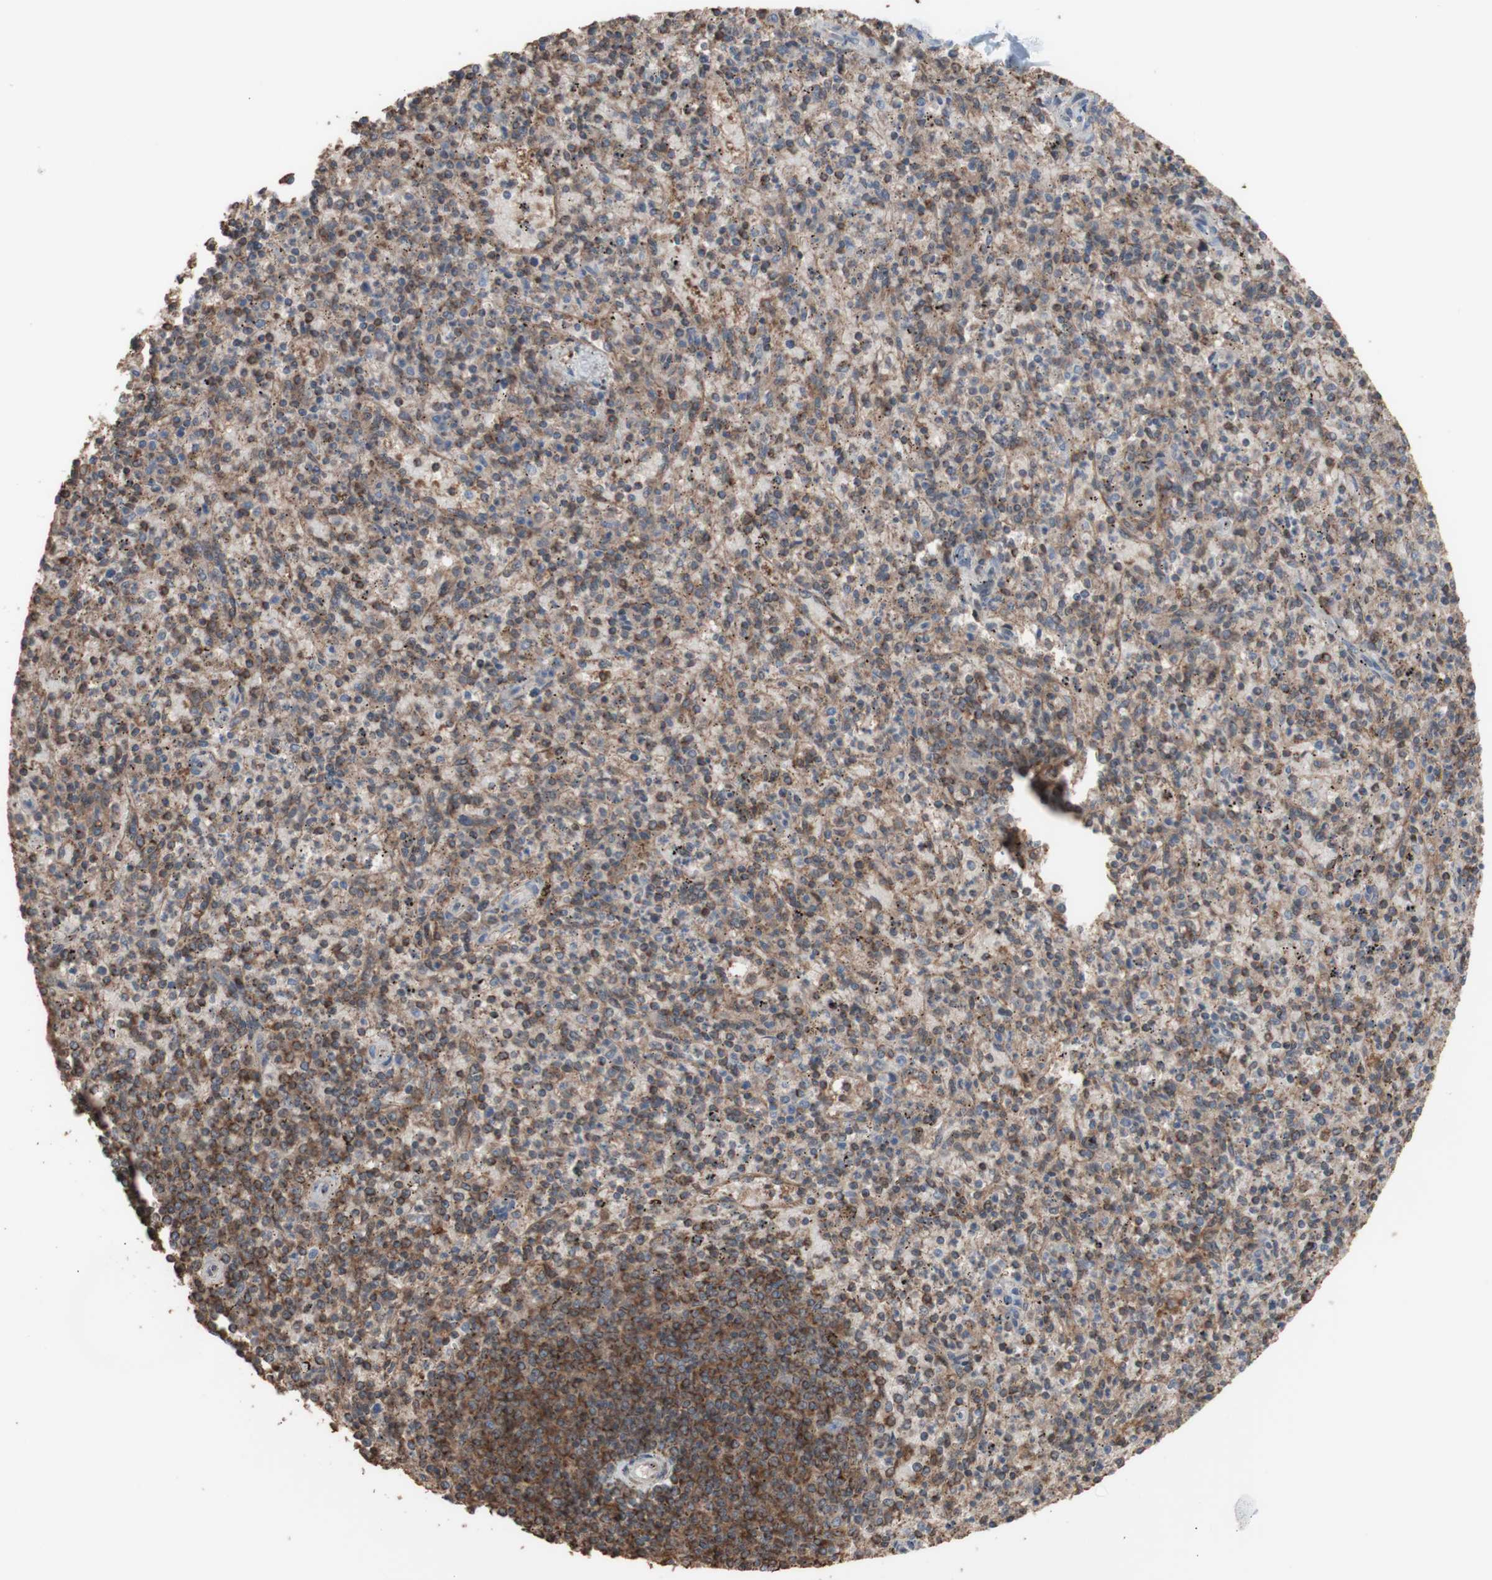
{"staining": {"intensity": "moderate", "quantity": ">75%", "location": "cytoplasmic/membranous"}, "tissue": "spleen", "cell_type": "Cells in red pulp", "image_type": "normal", "snomed": [{"axis": "morphology", "description": "Normal tissue, NOS"}, {"axis": "topography", "description": "Spleen"}], "caption": "High-power microscopy captured an immunohistochemistry (IHC) histopathology image of normal spleen, revealing moderate cytoplasmic/membranous expression in approximately >75% of cells in red pulp. The staining was performed using DAB, with brown indicating positive protein expression. Nuclei are stained blue with hematoxylin.", "gene": "ALDH9A1", "patient": {"sex": "male", "age": 72}}